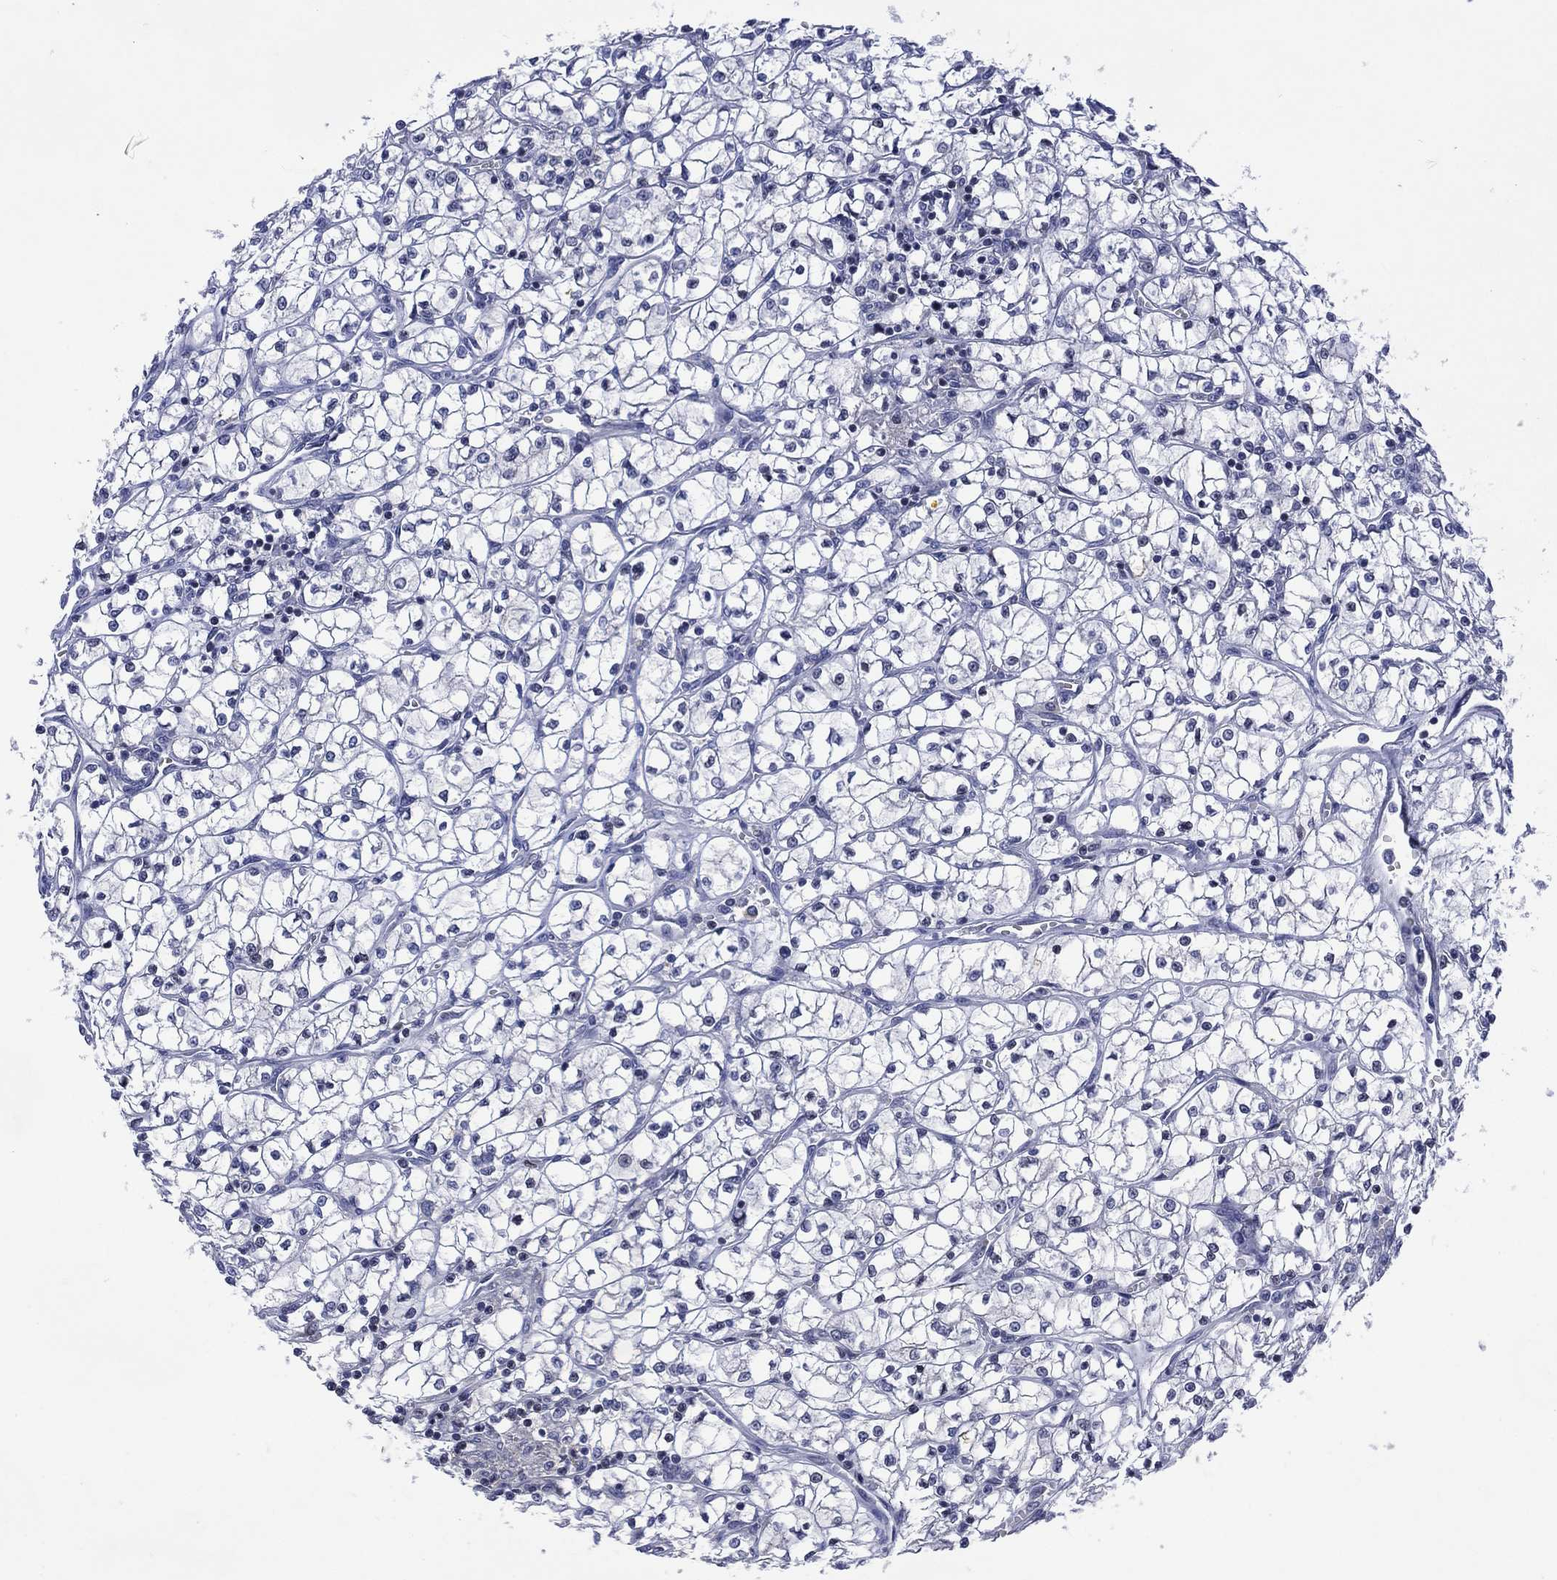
{"staining": {"intensity": "negative", "quantity": "none", "location": "none"}, "tissue": "renal cancer", "cell_type": "Tumor cells", "image_type": "cancer", "snomed": [{"axis": "morphology", "description": "Adenocarcinoma, NOS"}, {"axis": "topography", "description": "Kidney"}], "caption": "Micrograph shows no protein positivity in tumor cells of adenocarcinoma (renal) tissue.", "gene": "USP26", "patient": {"sex": "female", "age": 64}}